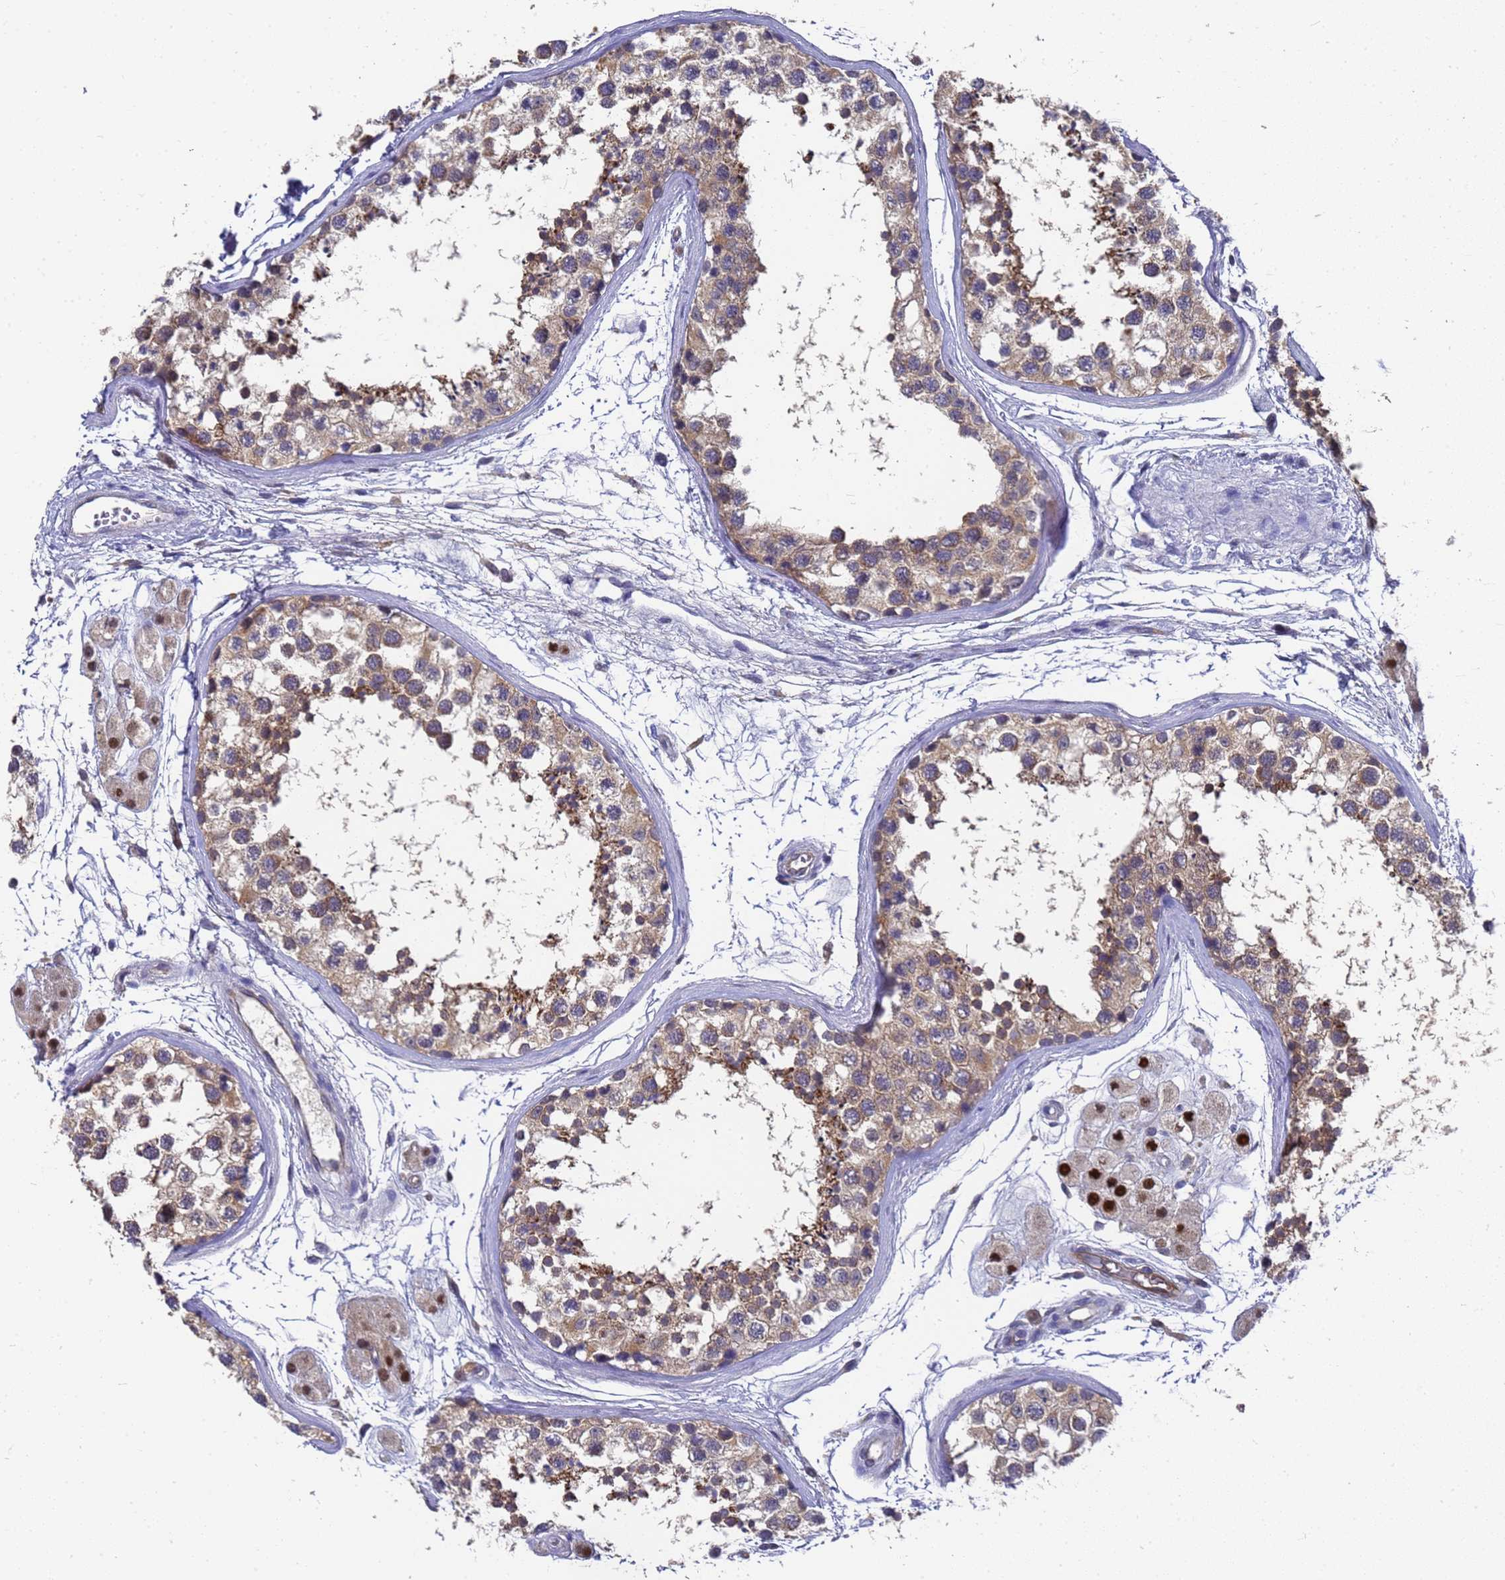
{"staining": {"intensity": "moderate", "quantity": "25%-75%", "location": "cytoplasmic/membranous"}, "tissue": "testis", "cell_type": "Cells in seminiferous ducts", "image_type": "normal", "snomed": [{"axis": "morphology", "description": "Normal tissue, NOS"}, {"axis": "topography", "description": "Testis"}], "caption": "Protein staining of unremarkable testis exhibits moderate cytoplasmic/membranous positivity in approximately 25%-75% of cells in seminiferous ducts.", "gene": "SLC35E2B", "patient": {"sex": "male", "age": 56}}